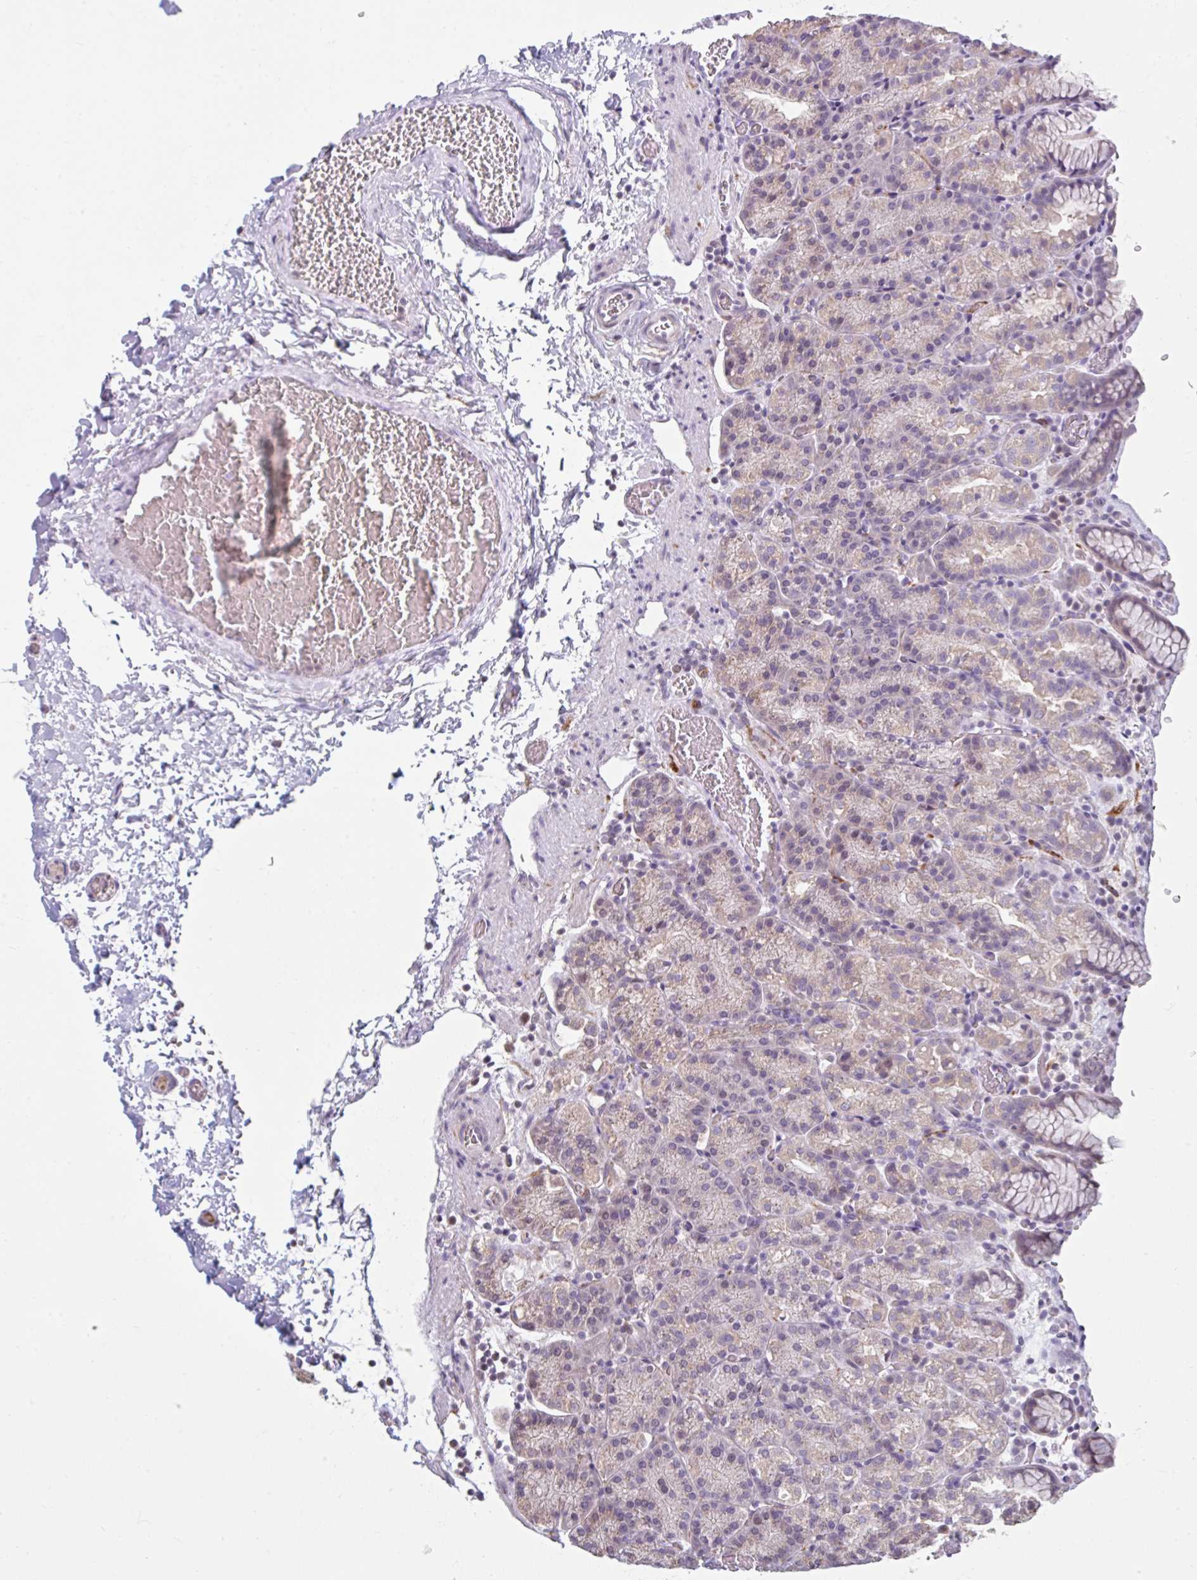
{"staining": {"intensity": "weak", "quantity": "25%-75%", "location": "cytoplasmic/membranous"}, "tissue": "stomach", "cell_type": "Glandular cells", "image_type": "normal", "snomed": [{"axis": "morphology", "description": "Normal tissue, NOS"}, {"axis": "topography", "description": "Stomach, upper"}], "caption": "Immunohistochemical staining of unremarkable stomach shows low levels of weak cytoplasmic/membranous staining in about 25%-75% of glandular cells. (Stains: DAB (3,3'-diaminobenzidine) in brown, nuclei in blue, Microscopy: brightfield microscopy at high magnification).", "gene": "CDH19", "patient": {"sex": "female", "age": 81}}